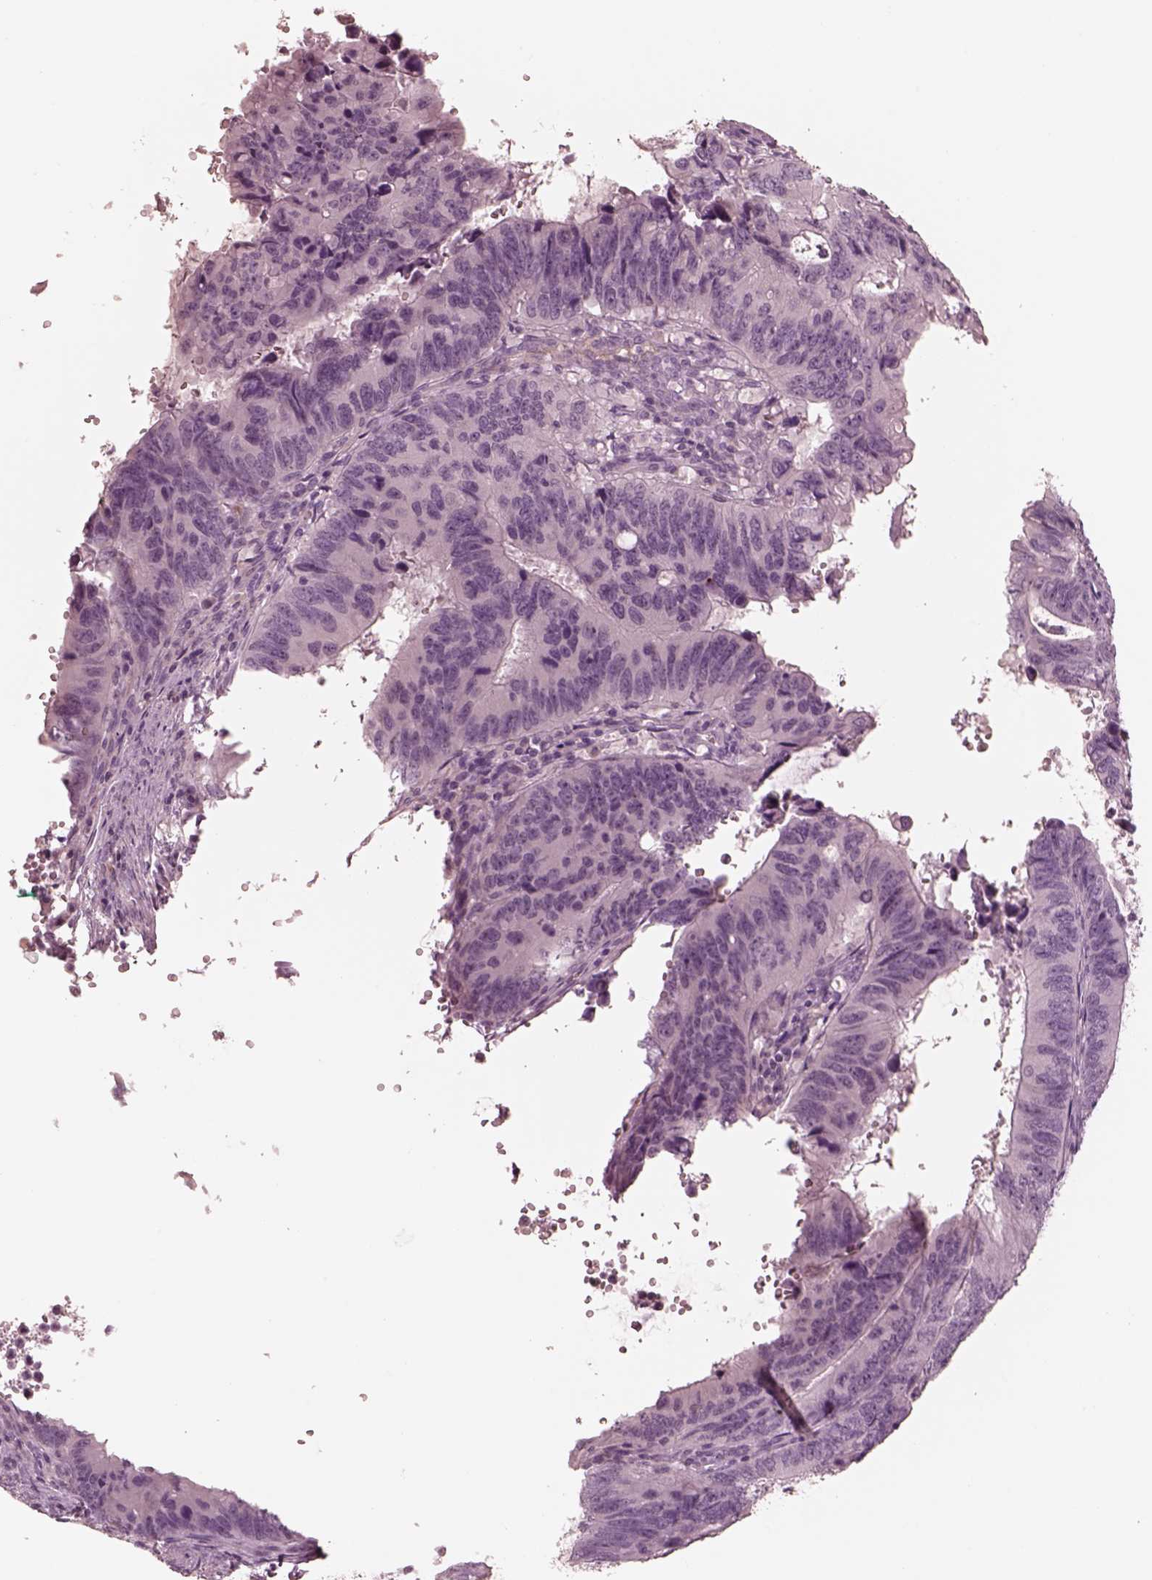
{"staining": {"intensity": "negative", "quantity": "none", "location": "none"}, "tissue": "colorectal cancer", "cell_type": "Tumor cells", "image_type": "cancer", "snomed": [{"axis": "morphology", "description": "Adenocarcinoma, NOS"}, {"axis": "topography", "description": "Colon"}], "caption": "This is a micrograph of immunohistochemistry (IHC) staining of colorectal adenocarcinoma, which shows no staining in tumor cells.", "gene": "DNAAF9", "patient": {"sex": "female", "age": 82}}